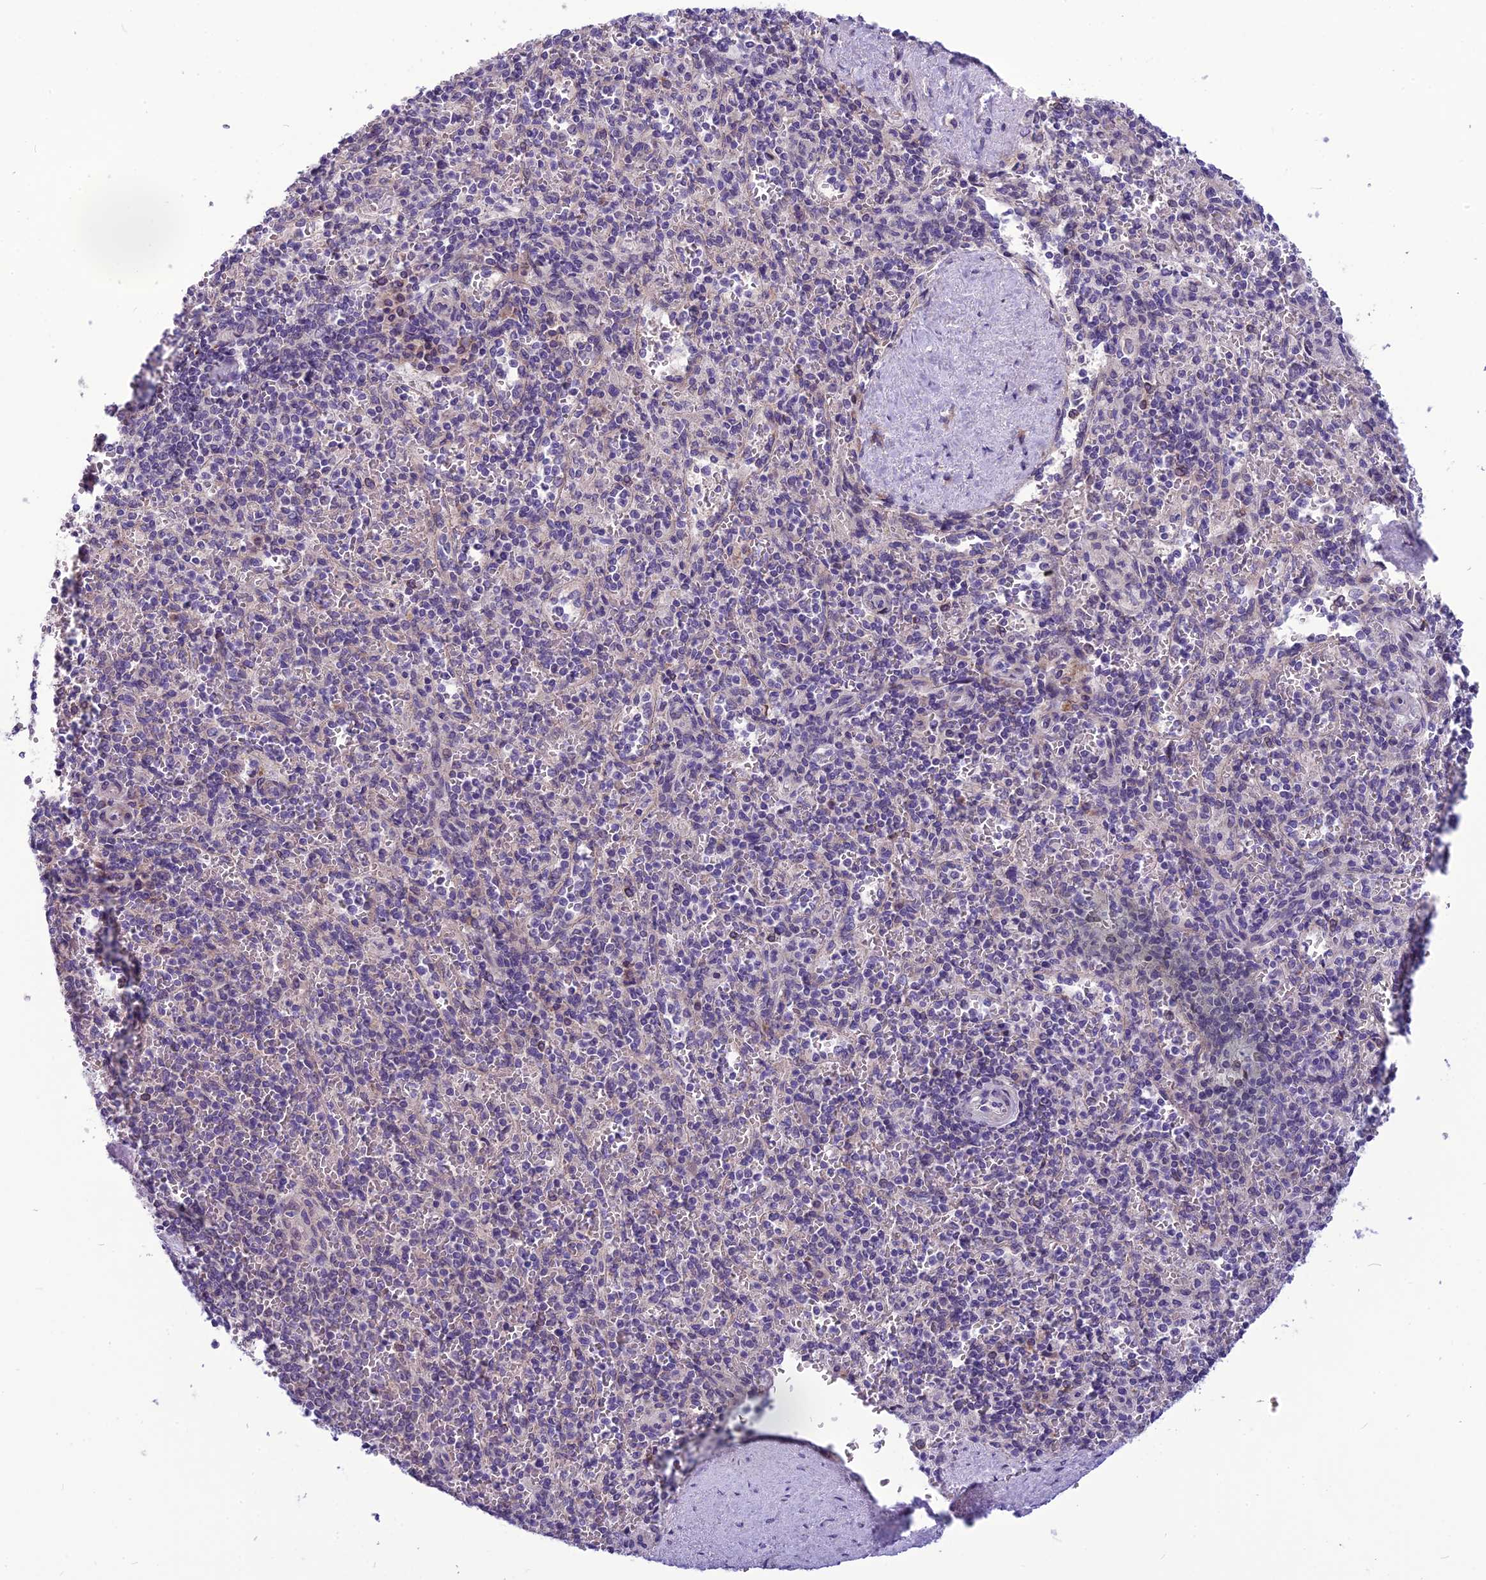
{"staining": {"intensity": "weak", "quantity": "<25%", "location": "cytoplasmic/membranous"}, "tissue": "spleen", "cell_type": "Cells in red pulp", "image_type": "normal", "snomed": [{"axis": "morphology", "description": "Normal tissue, NOS"}, {"axis": "topography", "description": "Spleen"}], "caption": "A high-resolution histopathology image shows immunohistochemistry (IHC) staining of normal spleen, which displays no significant staining in cells in red pulp.", "gene": "PSMF1", "patient": {"sex": "male", "age": 82}}